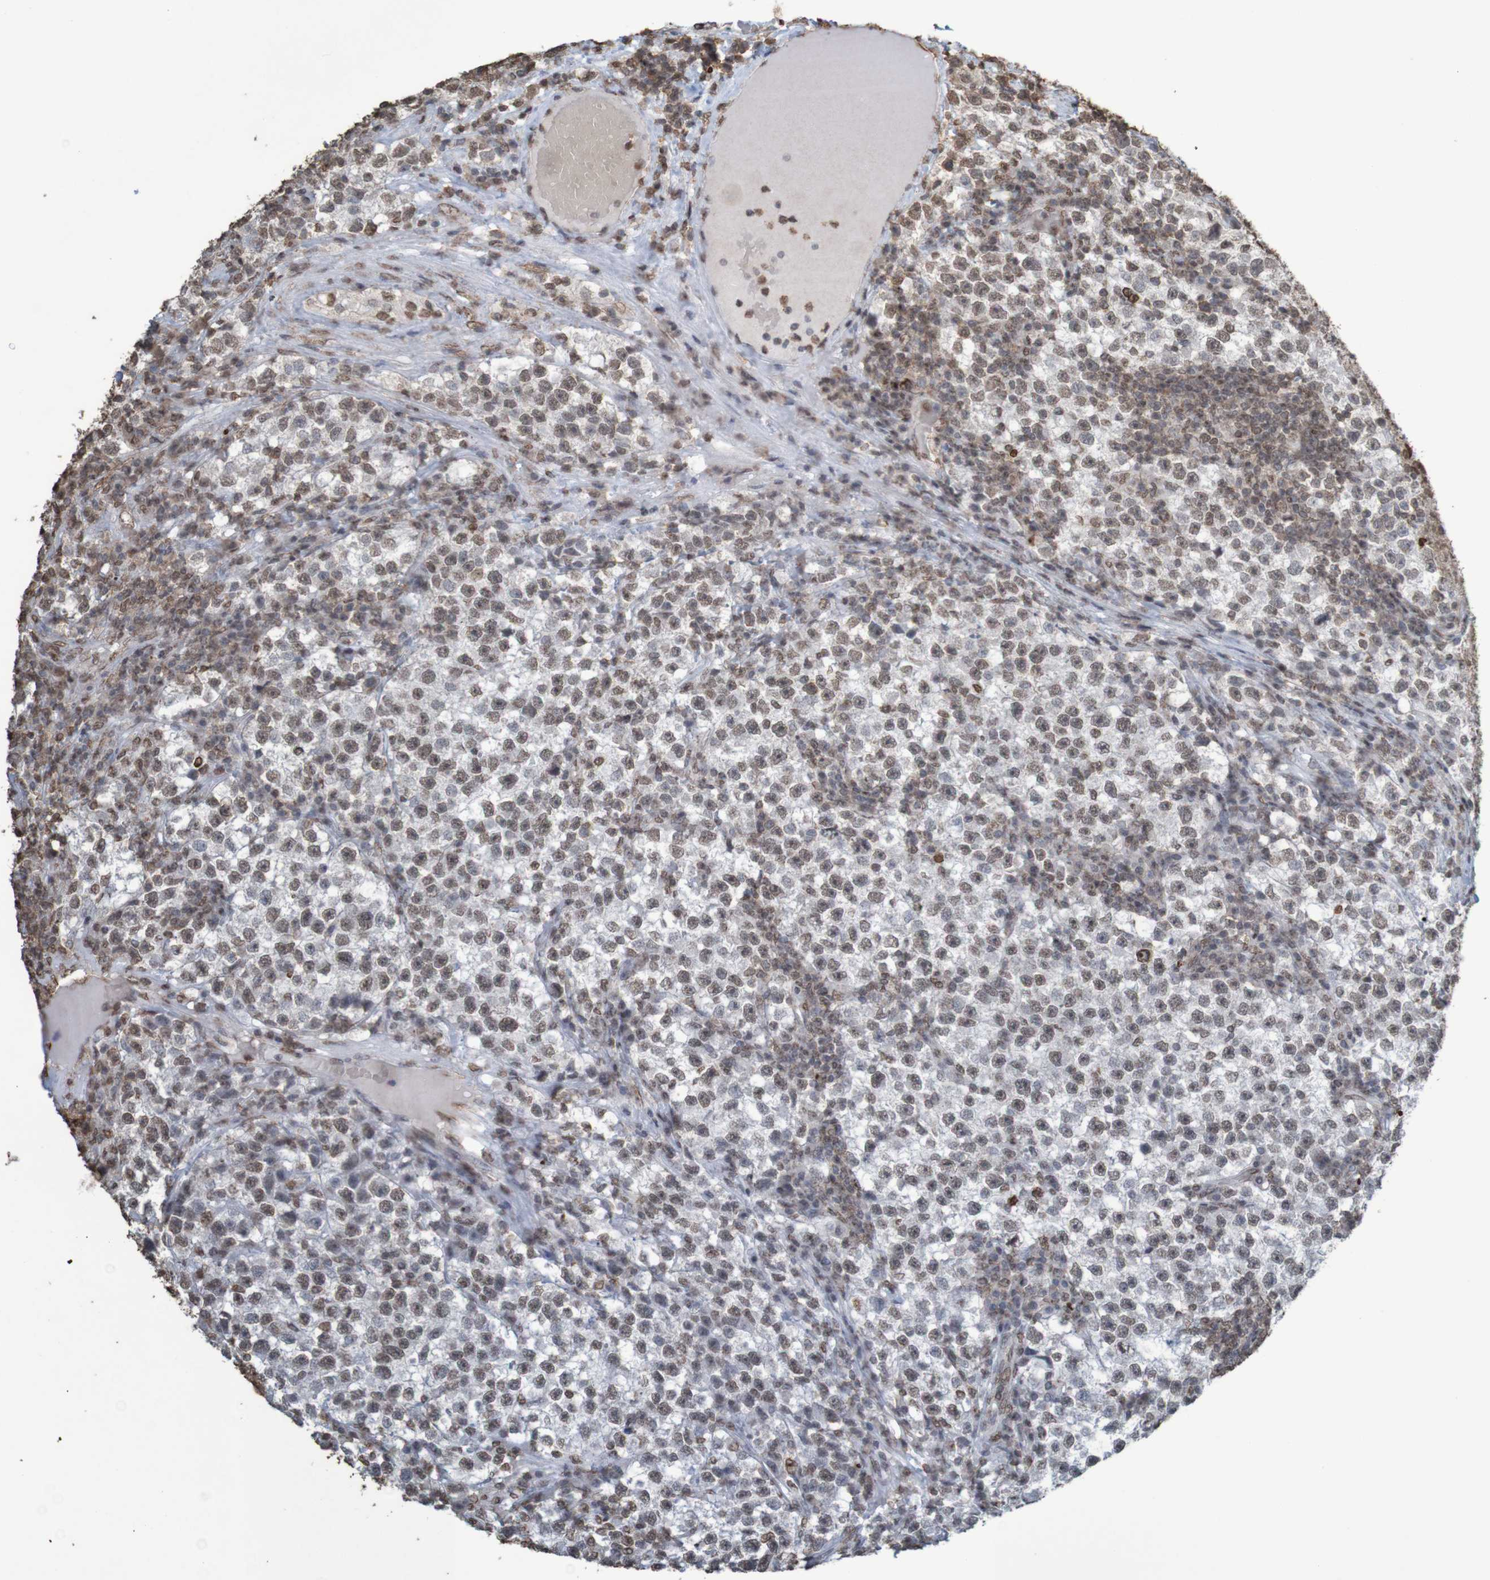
{"staining": {"intensity": "weak", "quantity": ">75%", "location": "nuclear"}, "tissue": "testis cancer", "cell_type": "Tumor cells", "image_type": "cancer", "snomed": [{"axis": "morphology", "description": "Seminoma, NOS"}, {"axis": "topography", "description": "Testis"}], "caption": "Protein staining of testis cancer (seminoma) tissue reveals weak nuclear expression in about >75% of tumor cells.", "gene": "GFI1", "patient": {"sex": "male", "age": 22}}